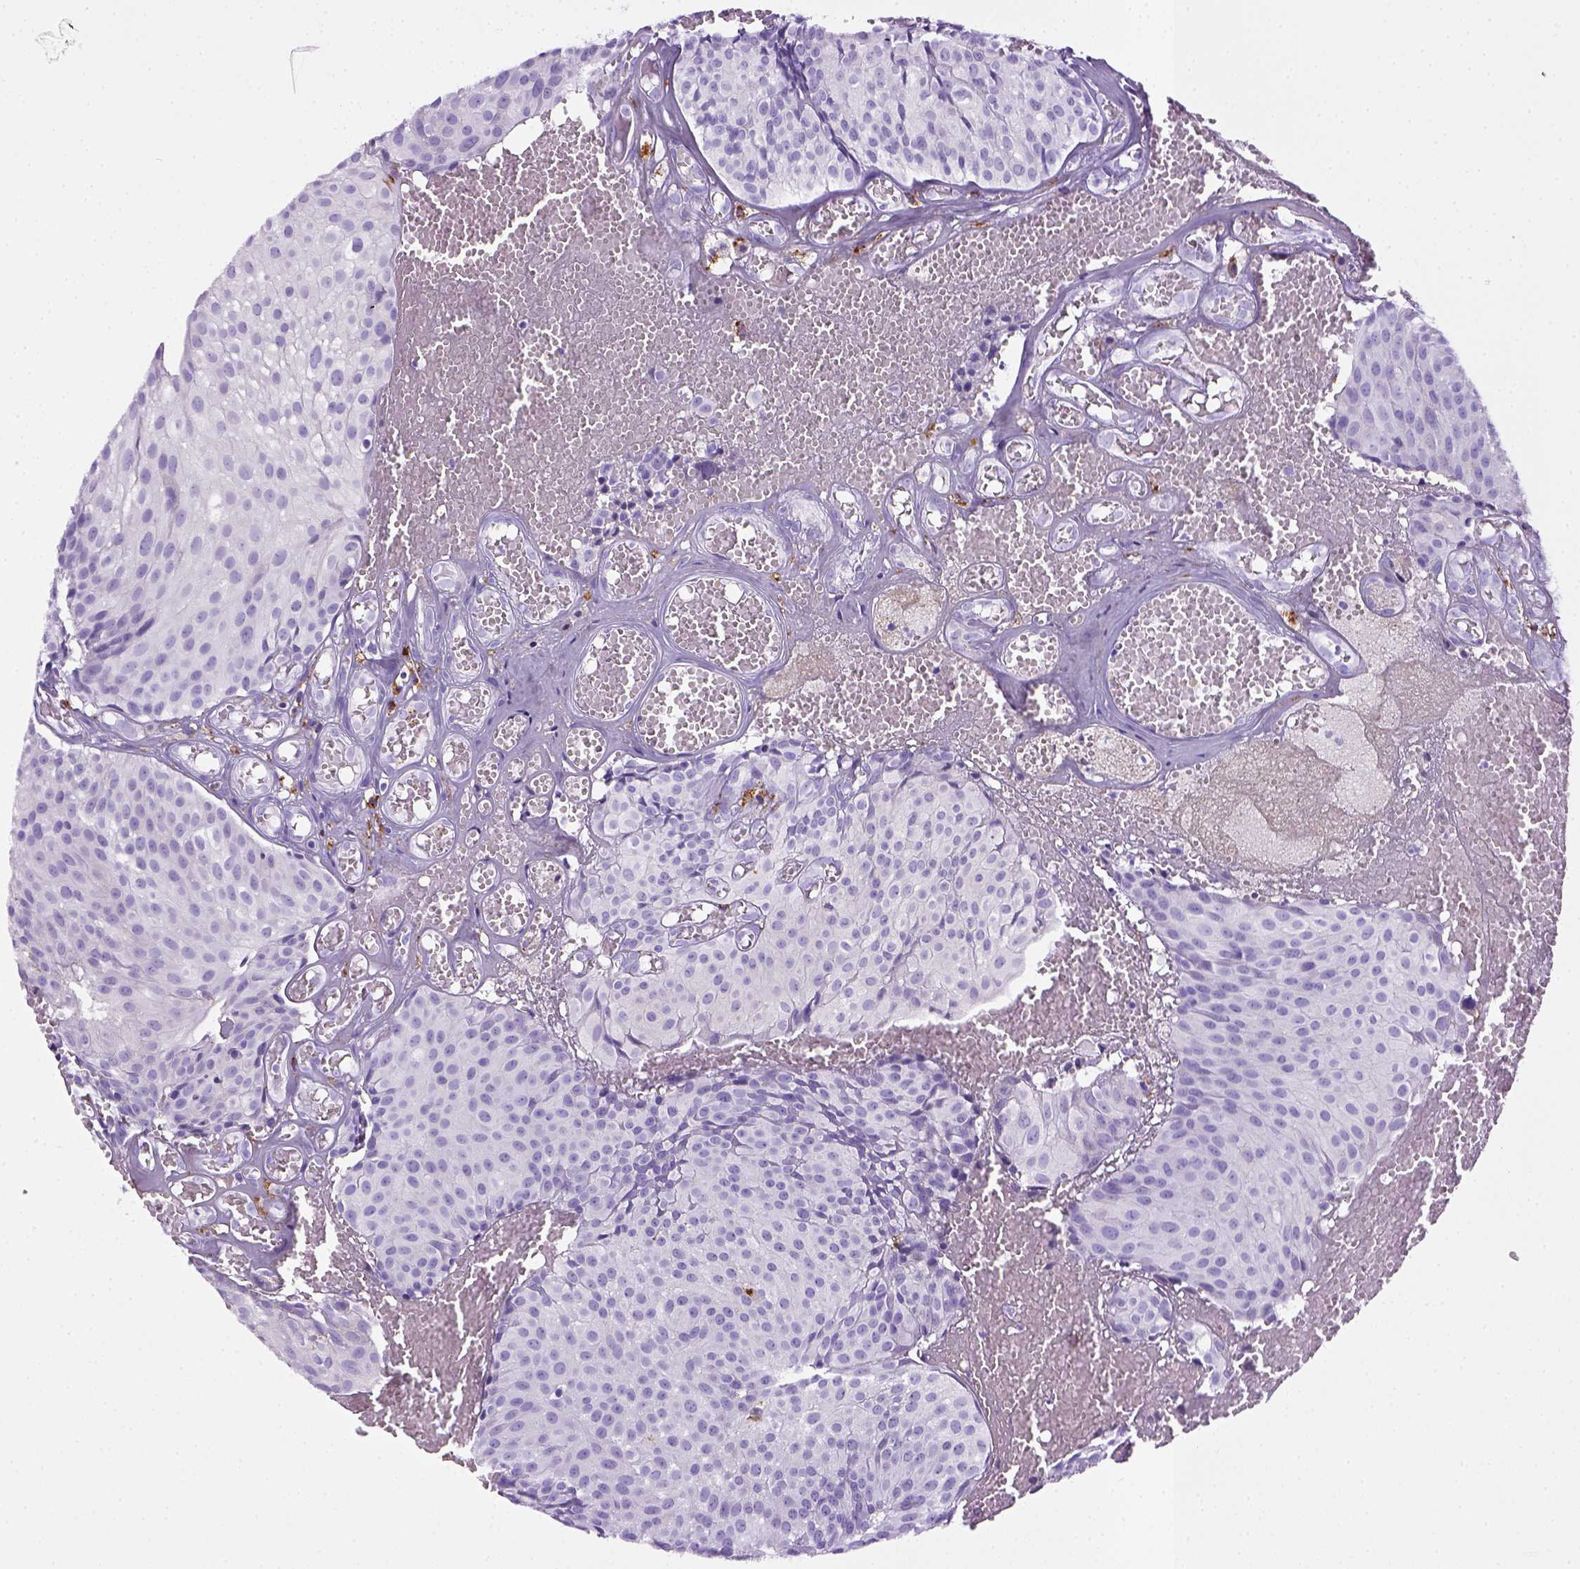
{"staining": {"intensity": "negative", "quantity": "none", "location": "none"}, "tissue": "urothelial cancer", "cell_type": "Tumor cells", "image_type": "cancer", "snomed": [{"axis": "morphology", "description": "Urothelial carcinoma, Low grade"}, {"axis": "topography", "description": "Urinary bladder"}], "caption": "Protein analysis of low-grade urothelial carcinoma displays no significant positivity in tumor cells.", "gene": "CD68", "patient": {"sex": "male", "age": 63}}